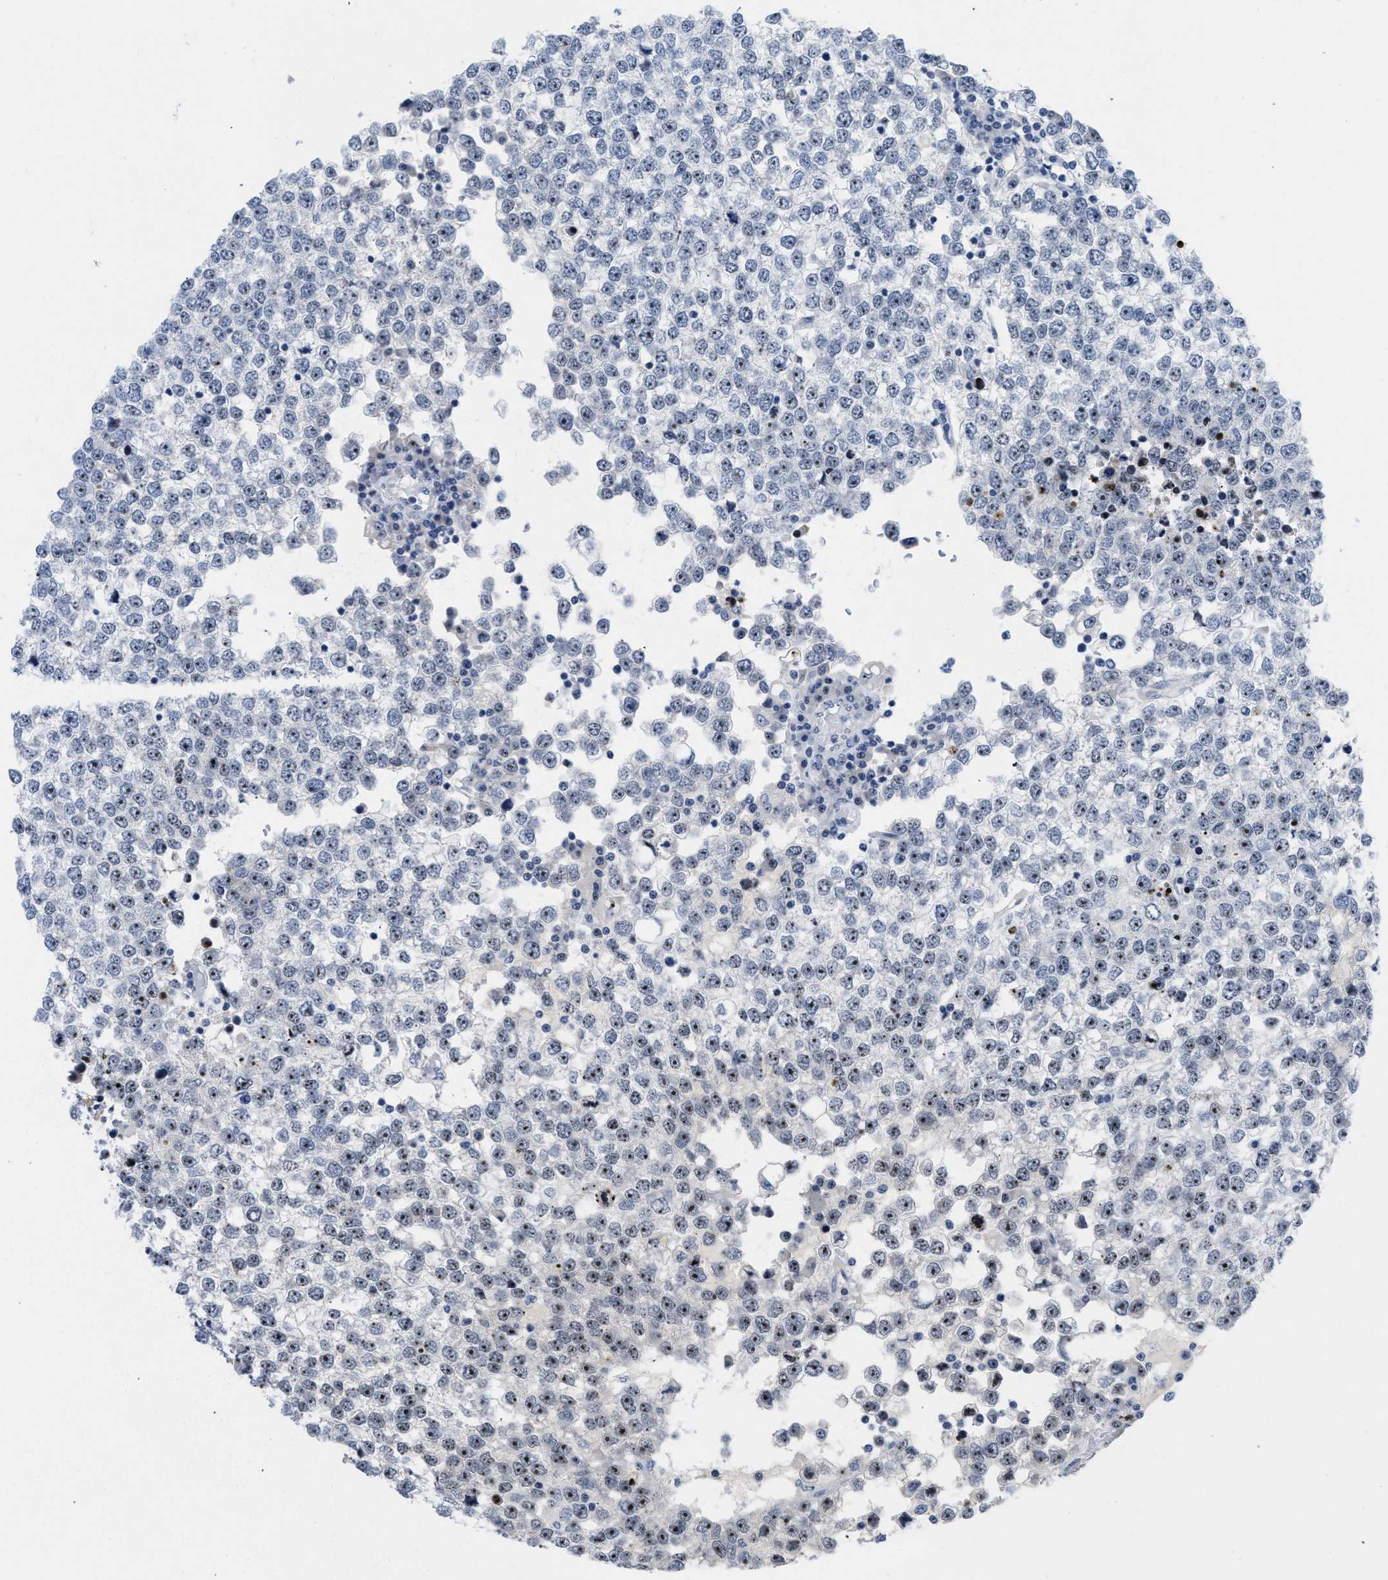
{"staining": {"intensity": "strong", "quantity": ">75%", "location": "nuclear"}, "tissue": "testis cancer", "cell_type": "Tumor cells", "image_type": "cancer", "snomed": [{"axis": "morphology", "description": "Seminoma, NOS"}, {"axis": "topography", "description": "Testis"}], "caption": "Immunohistochemical staining of testis cancer shows strong nuclear protein positivity in about >75% of tumor cells. Ihc stains the protein of interest in brown and the nuclei are stained blue.", "gene": "NOP58", "patient": {"sex": "male", "age": 65}}